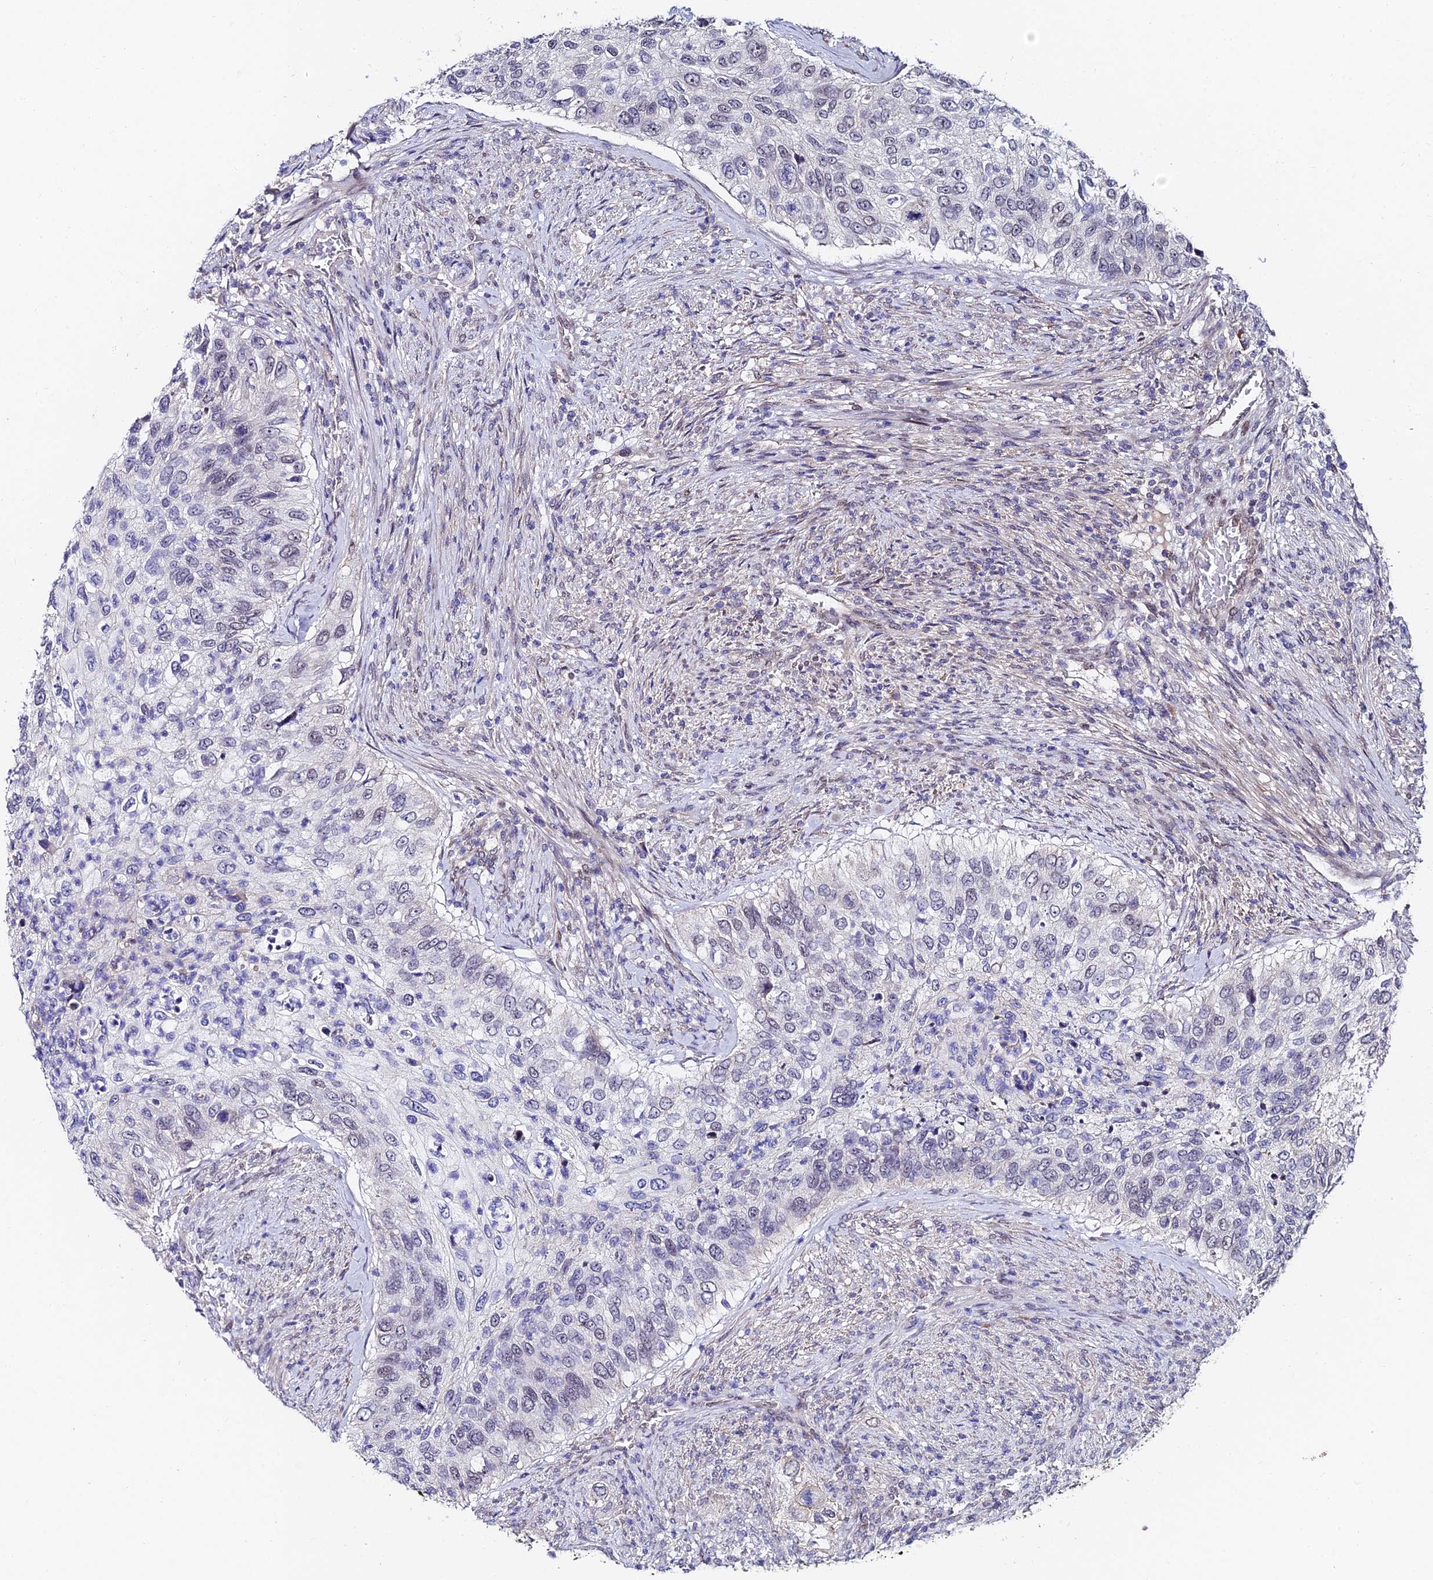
{"staining": {"intensity": "negative", "quantity": "none", "location": "none"}, "tissue": "urothelial cancer", "cell_type": "Tumor cells", "image_type": "cancer", "snomed": [{"axis": "morphology", "description": "Urothelial carcinoma, High grade"}, {"axis": "topography", "description": "Urinary bladder"}], "caption": "Immunohistochemistry (IHC) of high-grade urothelial carcinoma exhibits no staining in tumor cells. (DAB IHC visualized using brightfield microscopy, high magnification).", "gene": "TRIM24", "patient": {"sex": "female", "age": 60}}